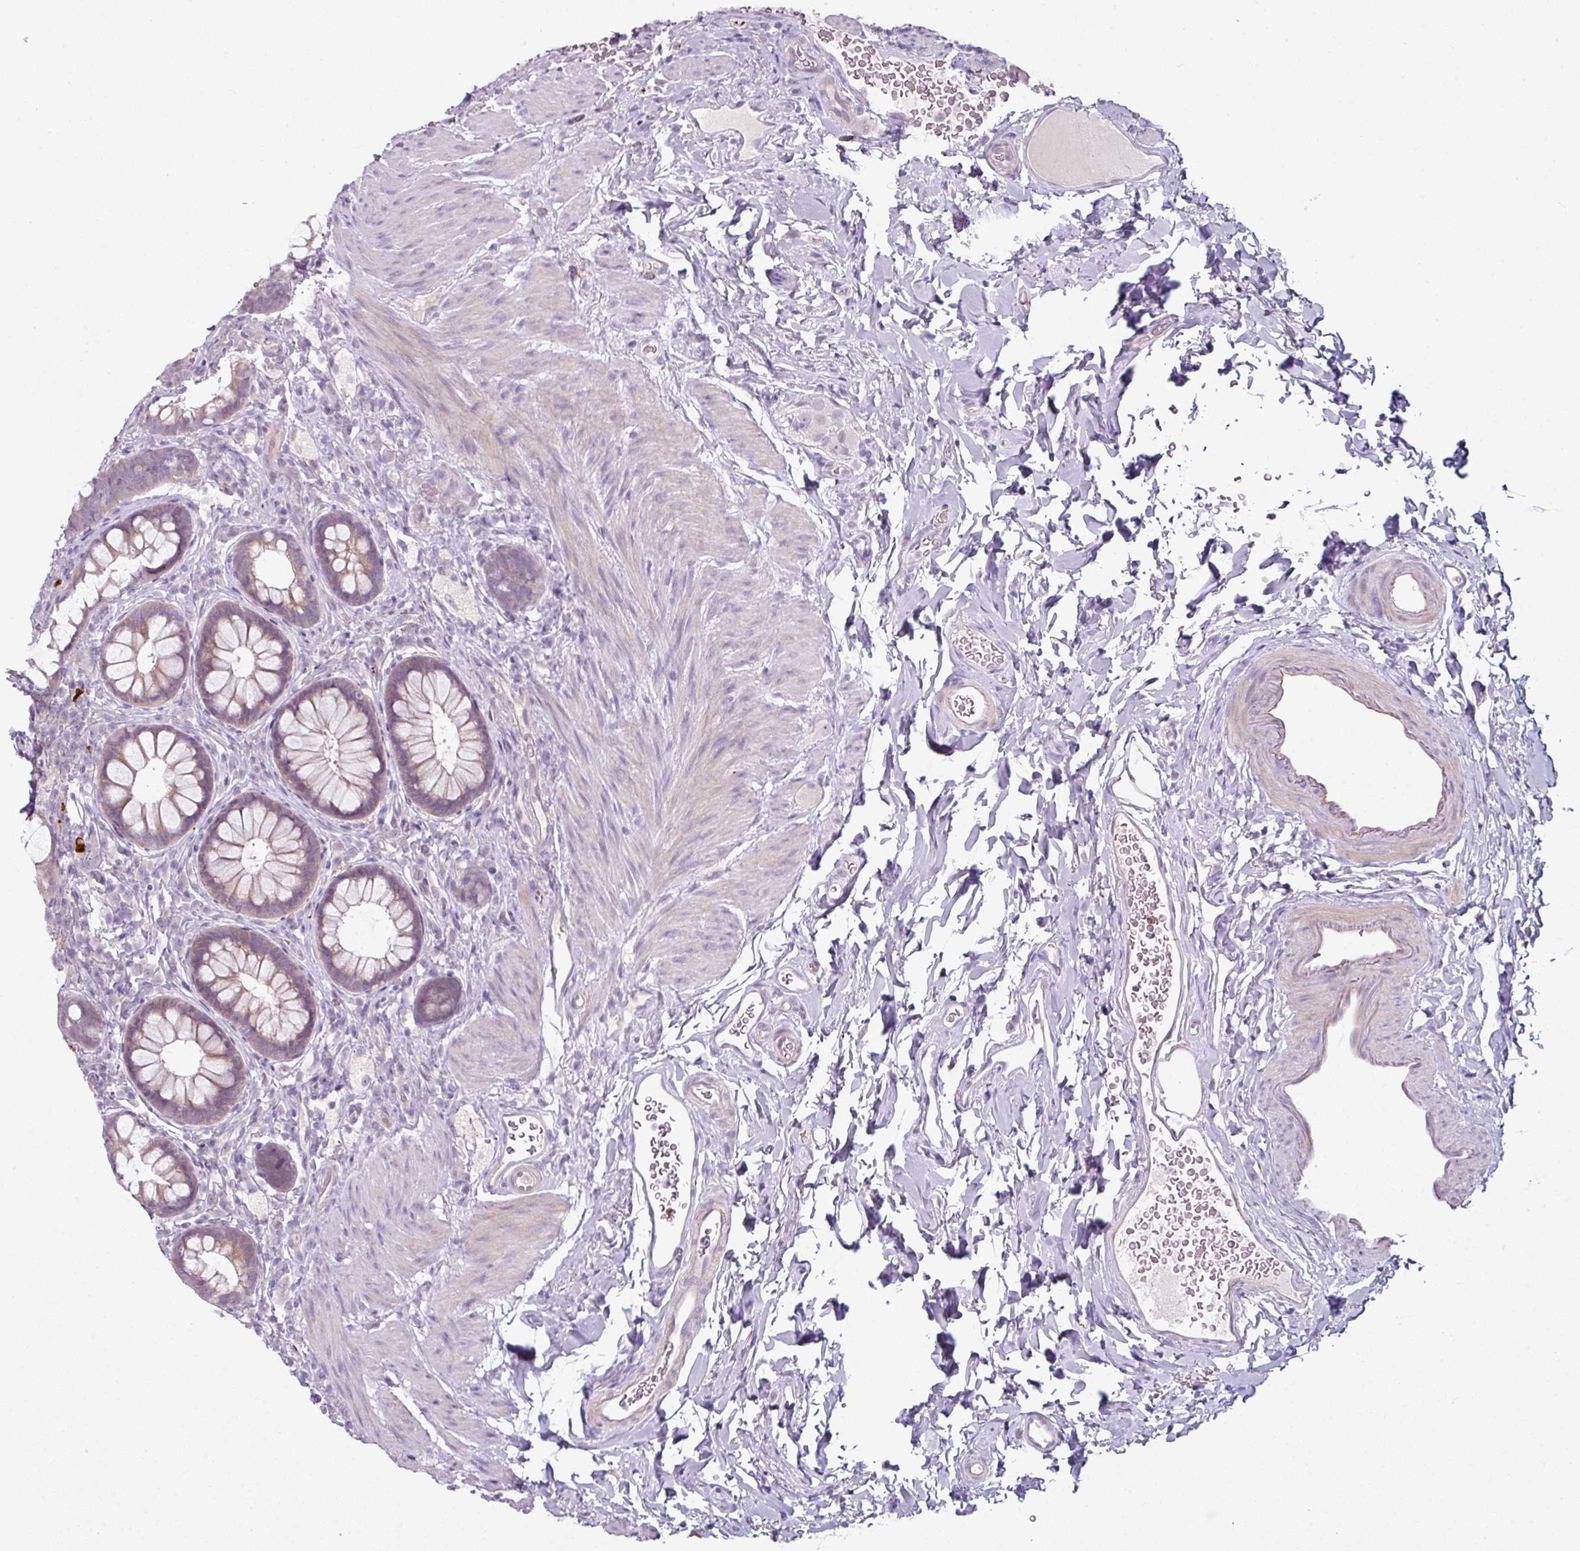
{"staining": {"intensity": "weak", "quantity": ">75%", "location": "cytoplasmic/membranous"}, "tissue": "rectum", "cell_type": "Glandular cells", "image_type": "normal", "snomed": [{"axis": "morphology", "description": "Normal tissue, NOS"}, {"axis": "topography", "description": "Rectum"}, {"axis": "topography", "description": "Peripheral nerve tissue"}], "caption": "IHC histopathology image of unremarkable rectum: human rectum stained using immunohistochemistry (IHC) reveals low levels of weak protein expression localized specifically in the cytoplasmic/membranous of glandular cells, appearing as a cytoplasmic/membranous brown color.", "gene": "FHAD1", "patient": {"sex": "female", "age": 69}}